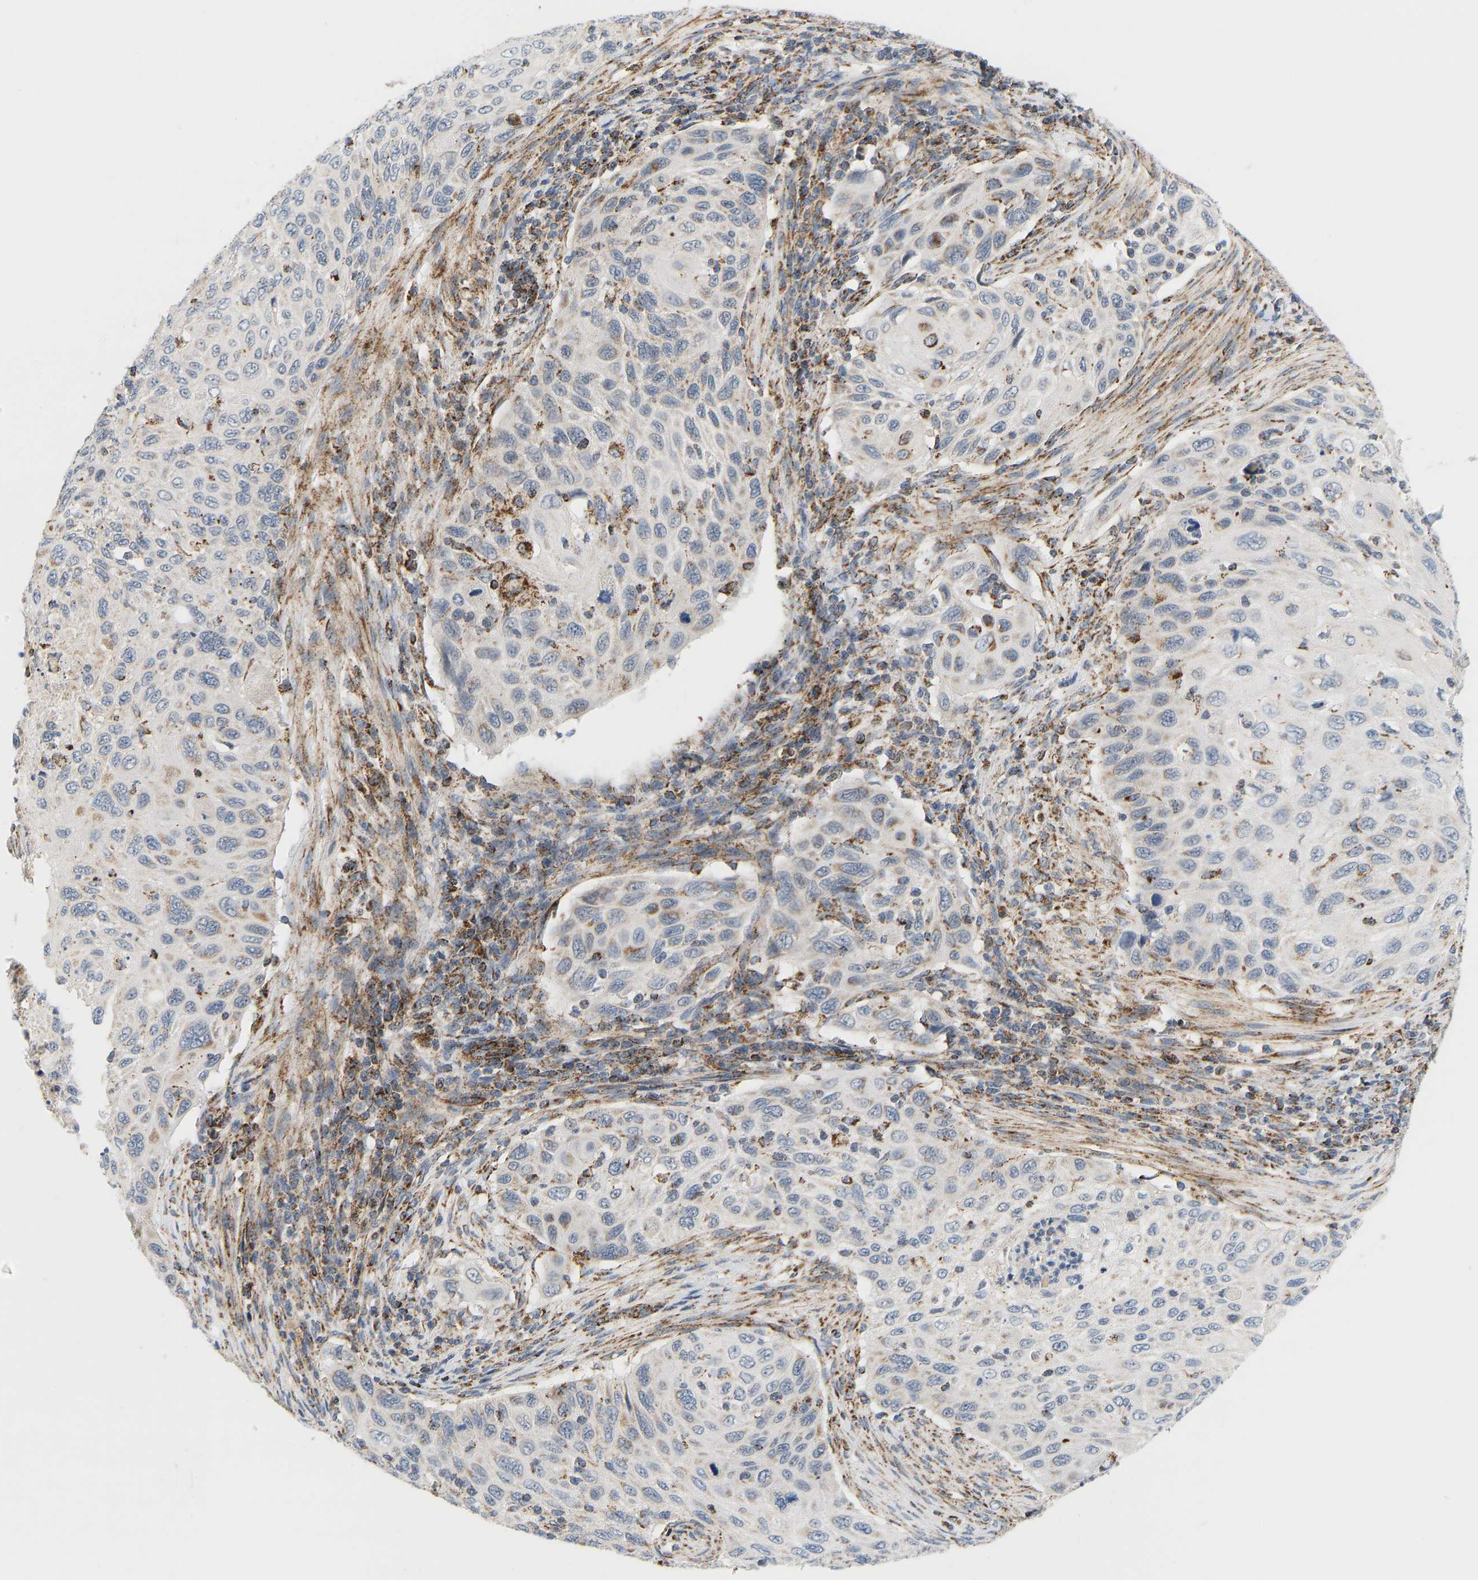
{"staining": {"intensity": "moderate", "quantity": "<25%", "location": "cytoplasmic/membranous"}, "tissue": "cervical cancer", "cell_type": "Tumor cells", "image_type": "cancer", "snomed": [{"axis": "morphology", "description": "Squamous cell carcinoma, NOS"}, {"axis": "topography", "description": "Cervix"}], "caption": "Immunohistochemistry (DAB) staining of human cervical cancer exhibits moderate cytoplasmic/membranous protein positivity in approximately <25% of tumor cells.", "gene": "GPSM2", "patient": {"sex": "female", "age": 70}}